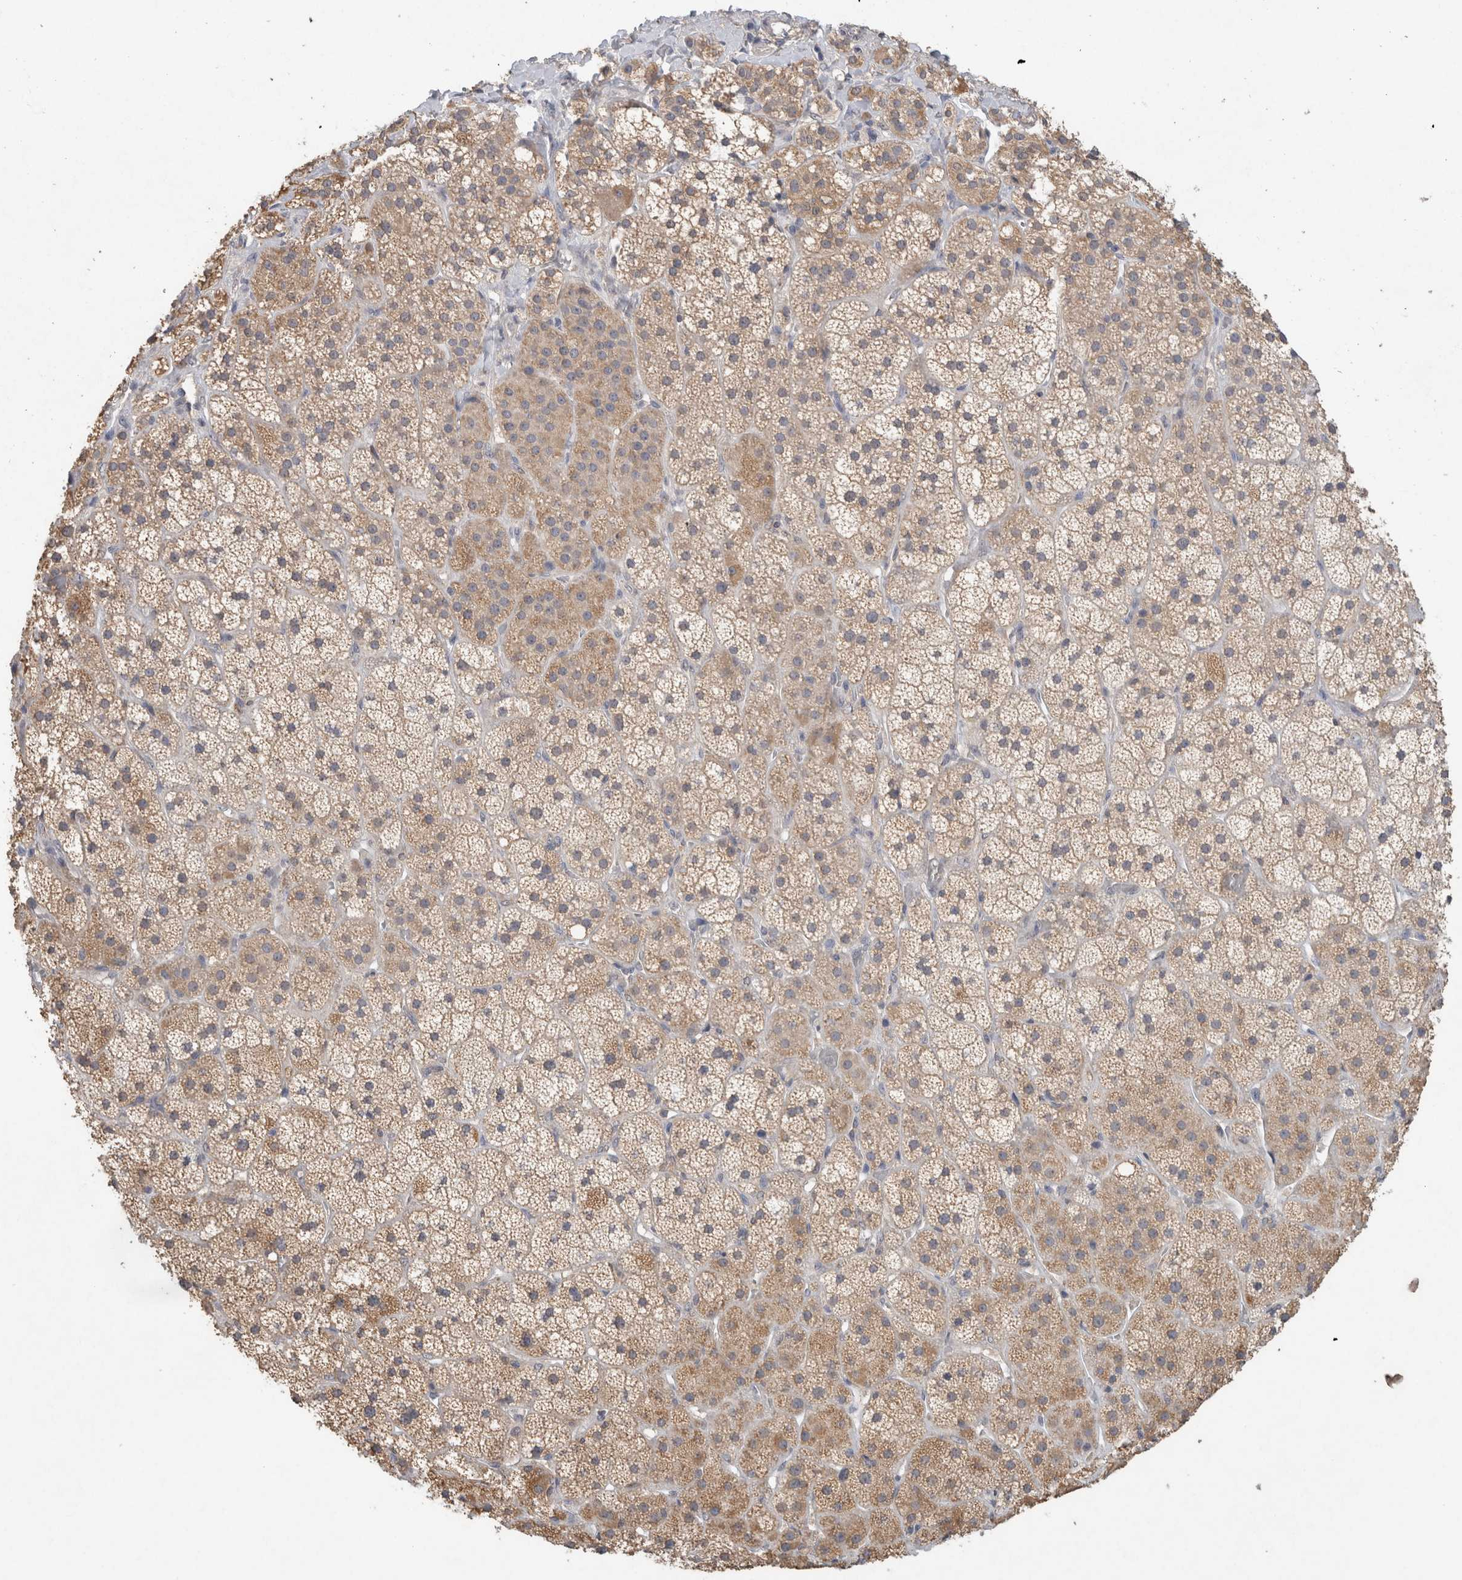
{"staining": {"intensity": "moderate", "quantity": ">75%", "location": "cytoplasmic/membranous"}, "tissue": "adrenal gland", "cell_type": "Glandular cells", "image_type": "normal", "snomed": [{"axis": "morphology", "description": "Normal tissue, NOS"}, {"axis": "topography", "description": "Adrenal gland"}], "caption": "A photomicrograph of human adrenal gland stained for a protein reveals moderate cytoplasmic/membranous brown staining in glandular cells. Ihc stains the protein in brown and the nuclei are stained blue.", "gene": "RAB14", "patient": {"sex": "male", "age": 57}}